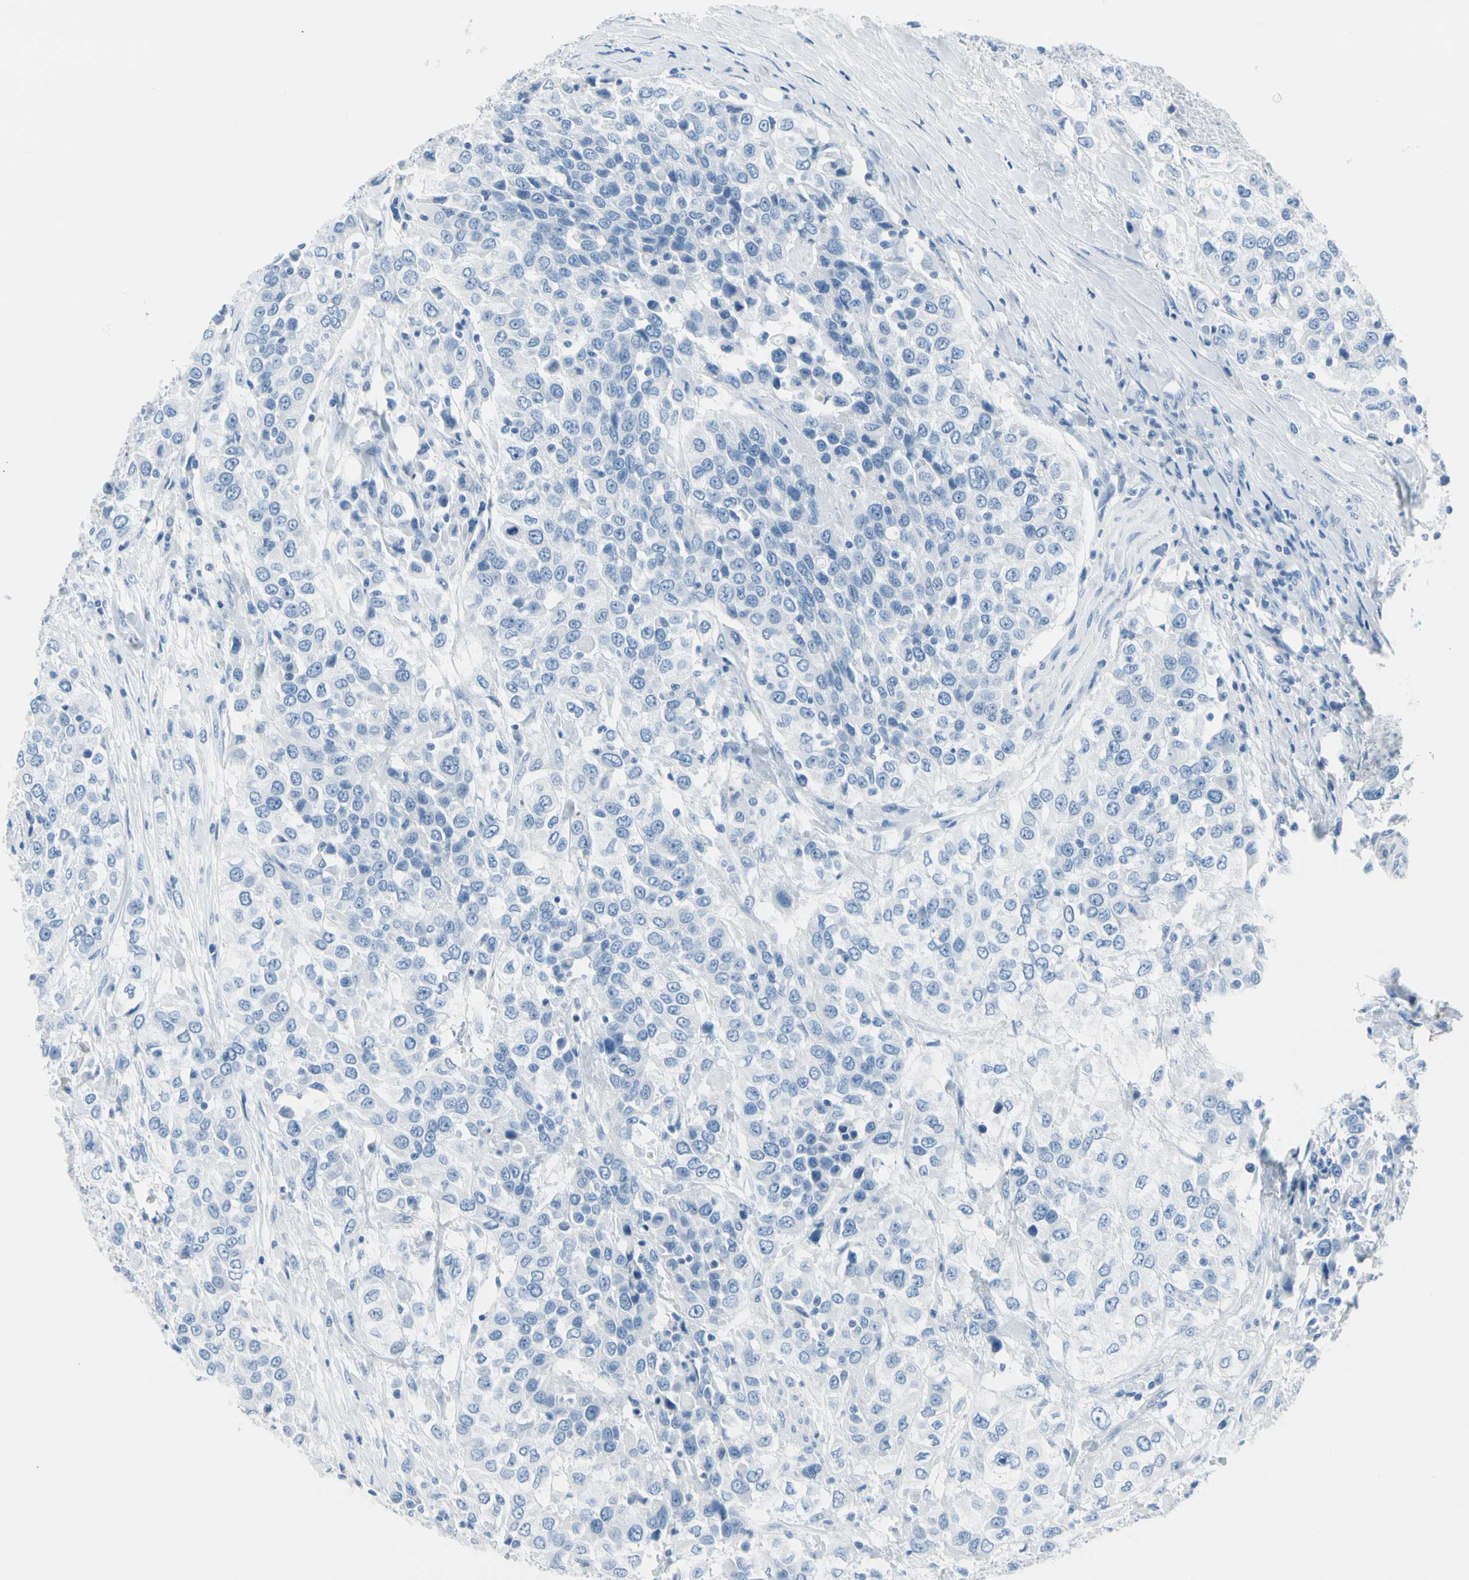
{"staining": {"intensity": "negative", "quantity": "none", "location": "none"}, "tissue": "urothelial cancer", "cell_type": "Tumor cells", "image_type": "cancer", "snomed": [{"axis": "morphology", "description": "Urothelial carcinoma, High grade"}, {"axis": "topography", "description": "Urinary bladder"}], "caption": "Protein analysis of high-grade urothelial carcinoma exhibits no significant staining in tumor cells.", "gene": "TPO", "patient": {"sex": "female", "age": 80}}